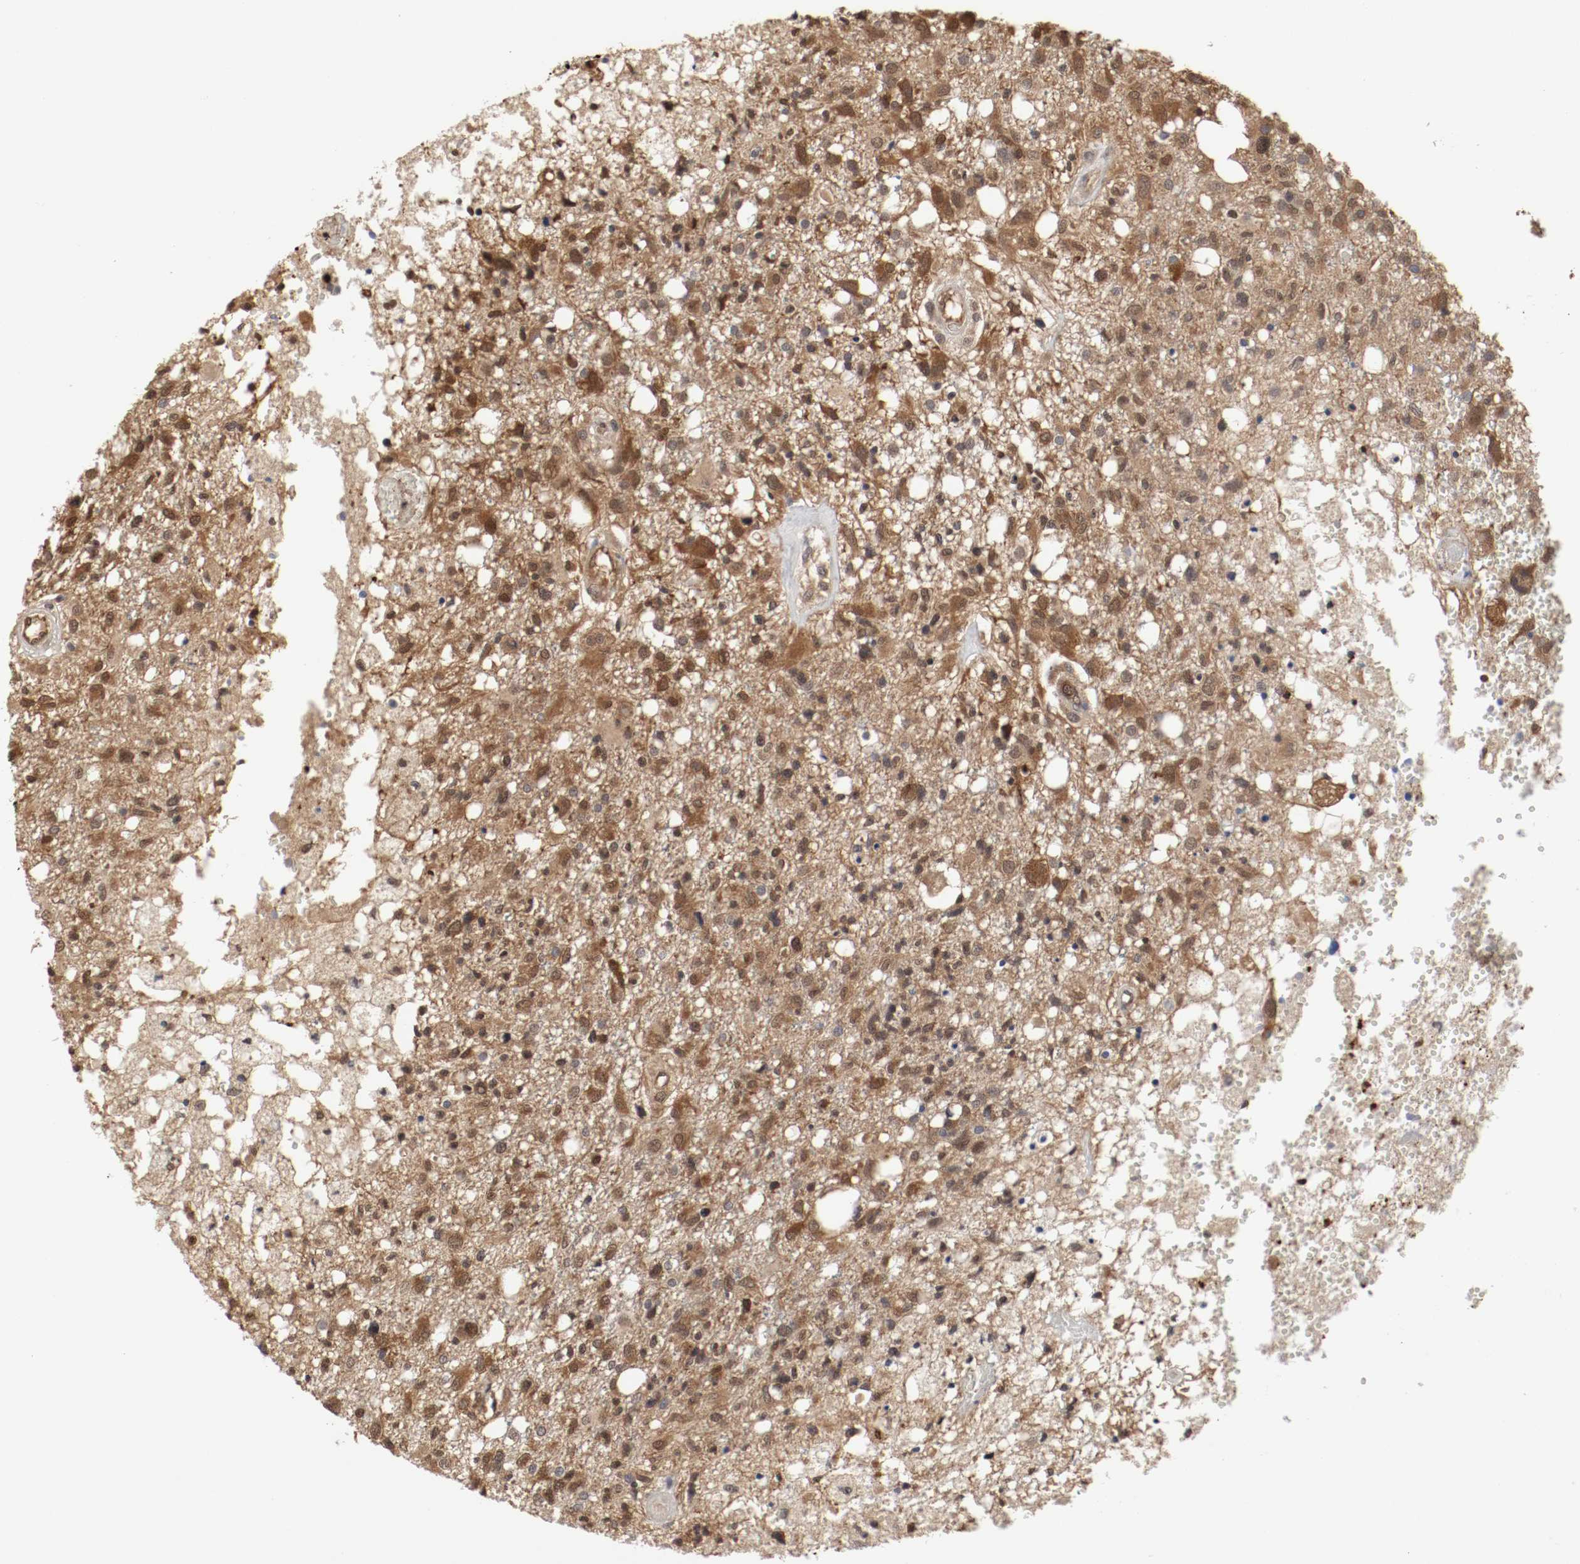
{"staining": {"intensity": "moderate", "quantity": ">75%", "location": "cytoplasmic/membranous,nuclear"}, "tissue": "glioma", "cell_type": "Tumor cells", "image_type": "cancer", "snomed": [{"axis": "morphology", "description": "Glioma, malignant, High grade"}, {"axis": "topography", "description": "Cerebral cortex"}], "caption": "Protein expression analysis of human glioma reveals moderate cytoplasmic/membranous and nuclear expression in about >75% of tumor cells. The protein is stained brown, and the nuclei are stained in blue (DAB (3,3'-diaminobenzidine) IHC with brightfield microscopy, high magnification).", "gene": "AFG3L2", "patient": {"sex": "male", "age": 76}}